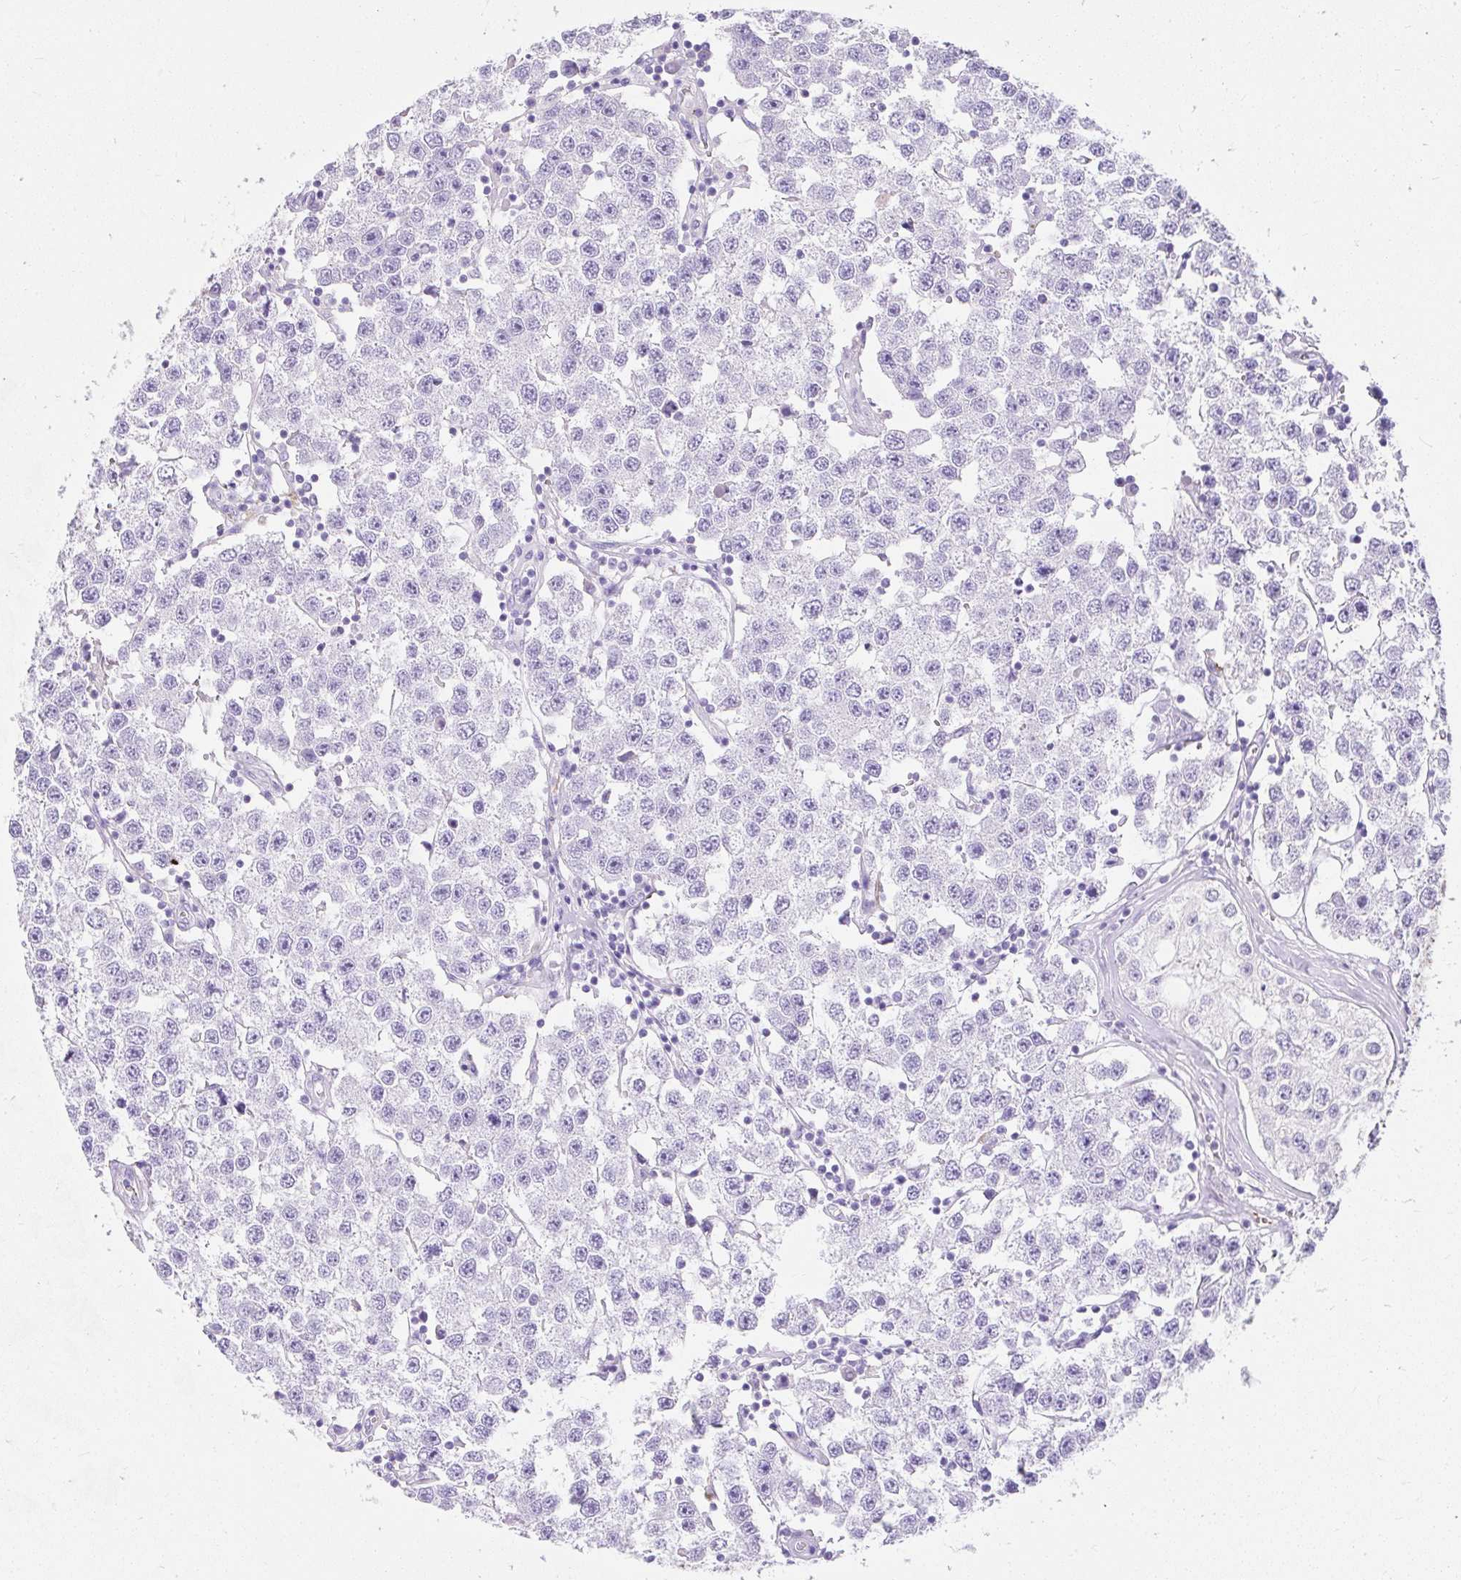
{"staining": {"intensity": "negative", "quantity": "none", "location": "none"}, "tissue": "testis cancer", "cell_type": "Tumor cells", "image_type": "cancer", "snomed": [{"axis": "morphology", "description": "Seminoma, NOS"}, {"axis": "topography", "description": "Testis"}], "caption": "An image of human testis seminoma is negative for staining in tumor cells.", "gene": "APOC4-APOC2", "patient": {"sex": "male", "age": 34}}